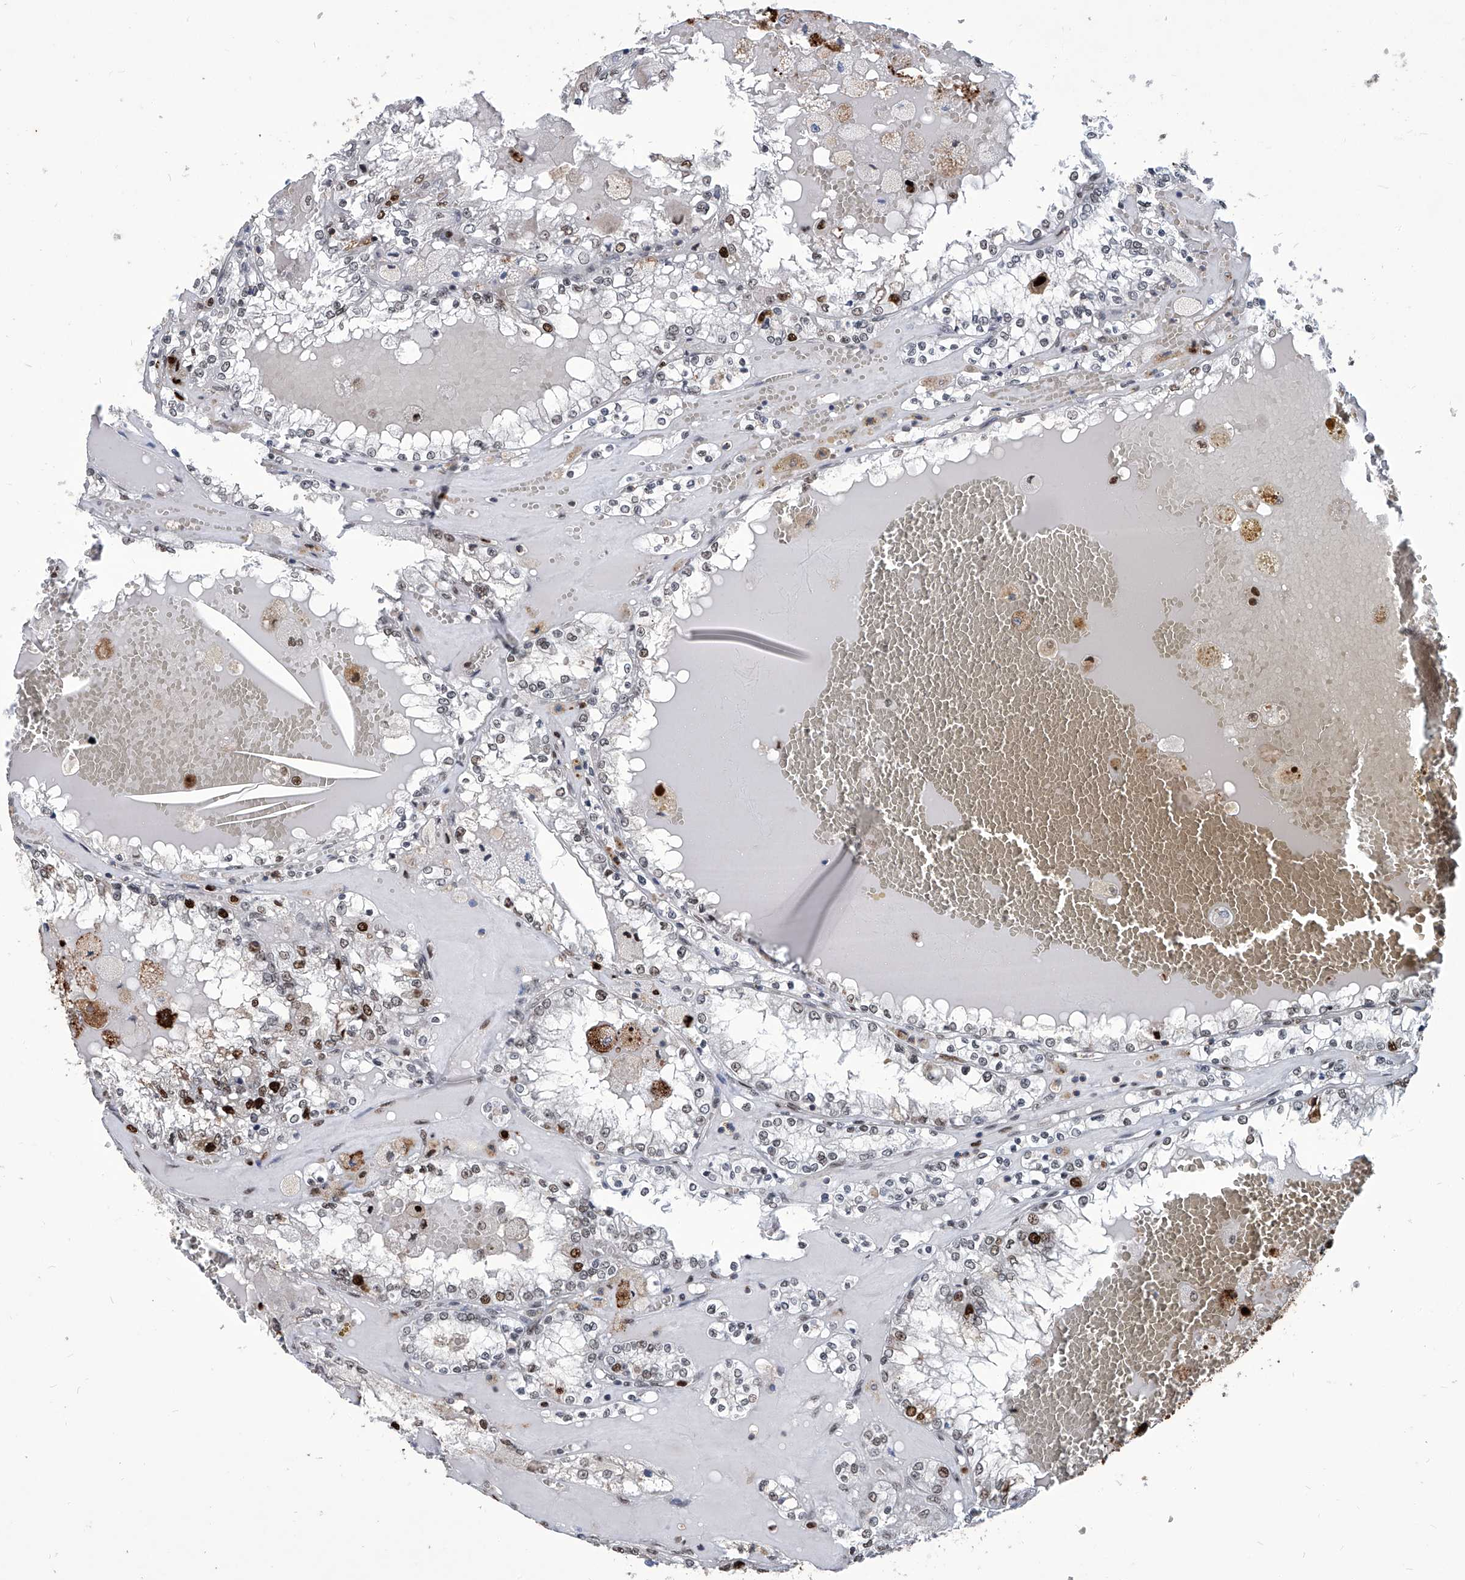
{"staining": {"intensity": "strong", "quantity": "25%-75%", "location": "nuclear"}, "tissue": "renal cancer", "cell_type": "Tumor cells", "image_type": "cancer", "snomed": [{"axis": "morphology", "description": "Adenocarcinoma, NOS"}, {"axis": "topography", "description": "Kidney"}], "caption": "IHC image of neoplastic tissue: renal adenocarcinoma stained using immunohistochemistry (IHC) displays high levels of strong protein expression localized specifically in the nuclear of tumor cells, appearing as a nuclear brown color.", "gene": "PCNA", "patient": {"sex": "female", "age": 56}}